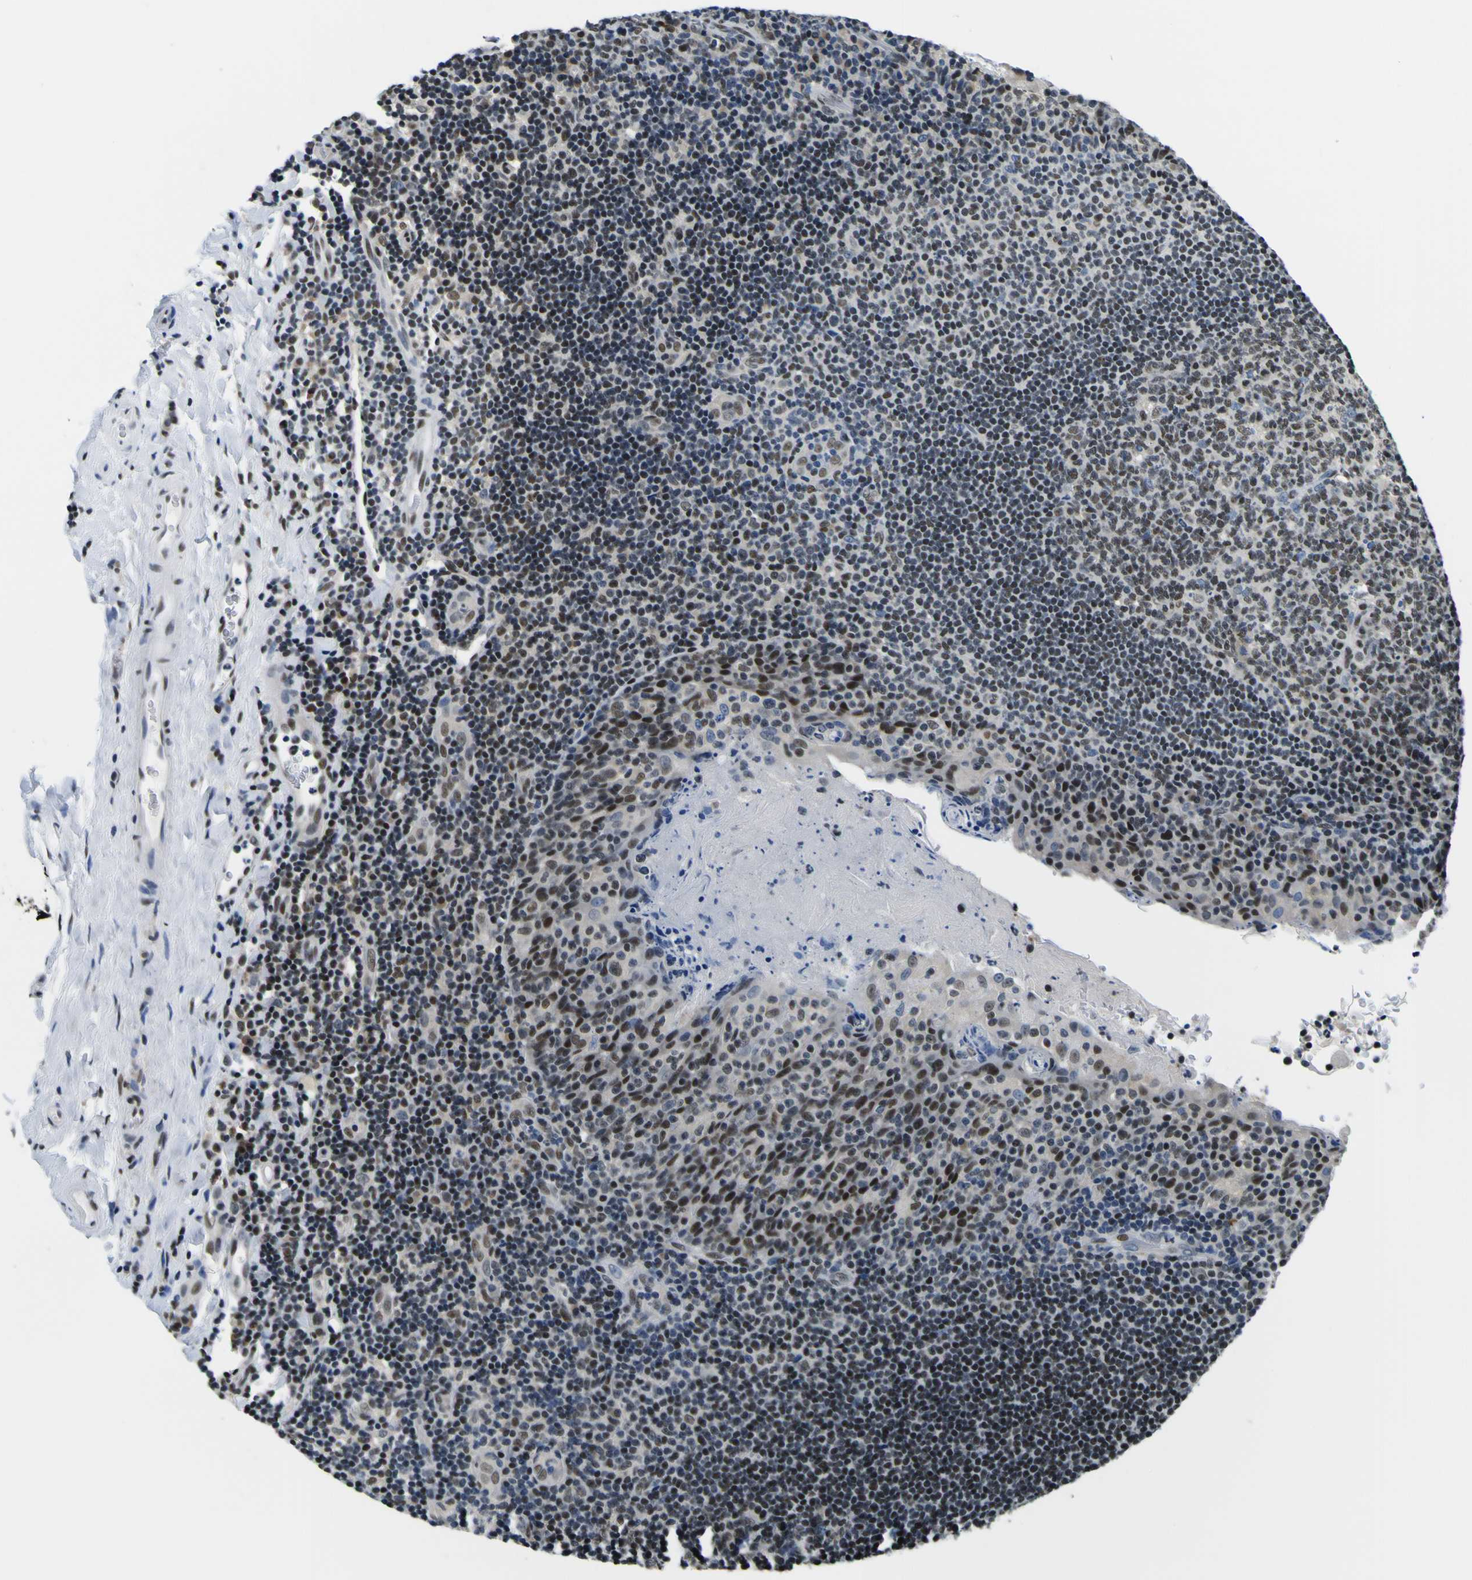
{"staining": {"intensity": "moderate", "quantity": ">75%", "location": "nuclear"}, "tissue": "tonsil", "cell_type": "Germinal center cells", "image_type": "normal", "snomed": [{"axis": "morphology", "description": "Normal tissue, NOS"}, {"axis": "topography", "description": "Tonsil"}], "caption": "This is an image of immunohistochemistry (IHC) staining of benign tonsil, which shows moderate staining in the nuclear of germinal center cells.", "gene": "SP1", "patient": {"sex": "male", "age": 17}}